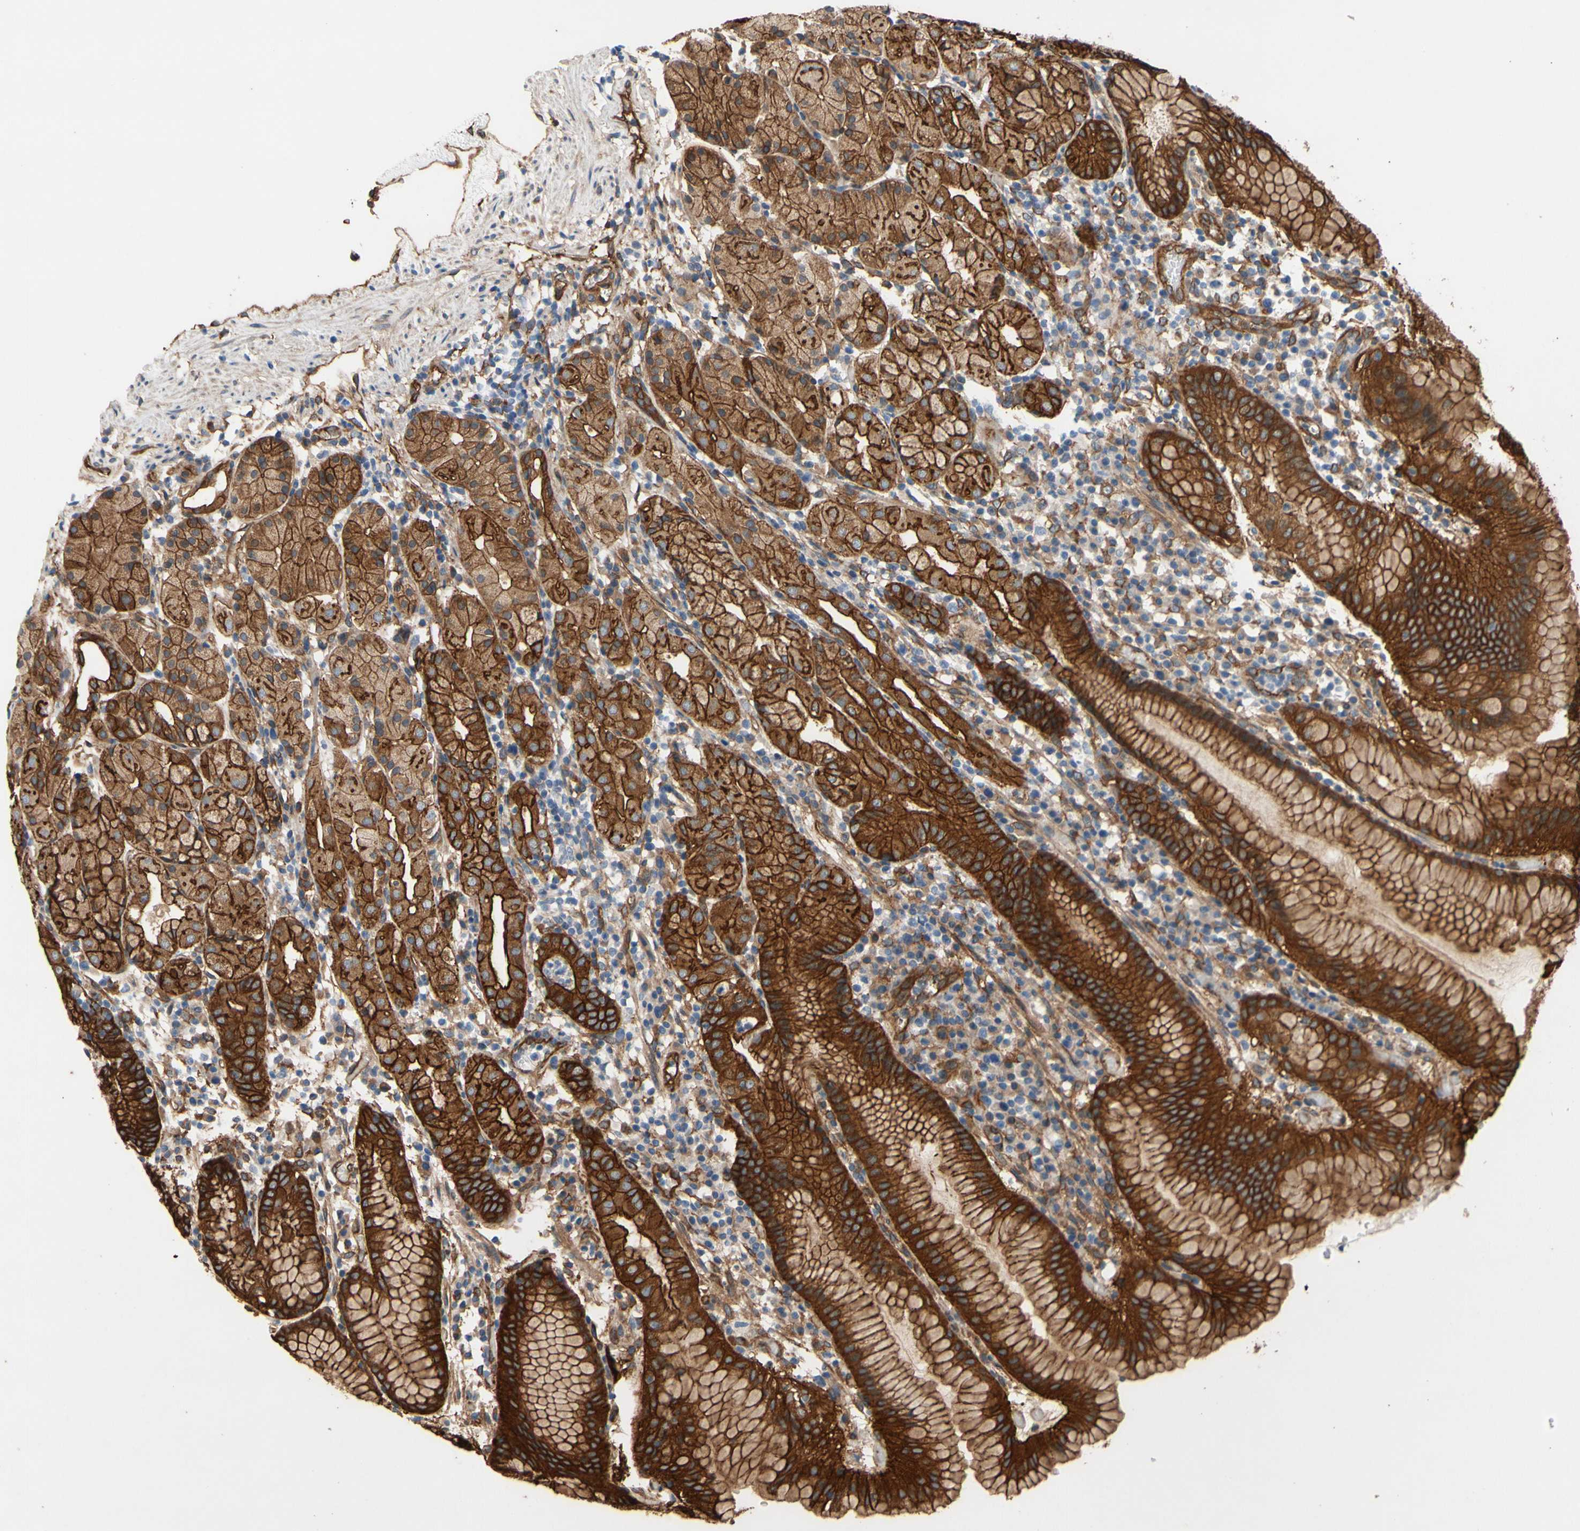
{"staining": {"intensity": "strong", "quantity": ">75%", "location": "cytoplasmic/membranous"}, "tissue": "stomach", "cell_type": "Glandular cells", "image_type": "normal", "snomed": [{"axis": "morphology", "description": "Normal tissue, NOS"}, {"axis": "topography", "description": "Stomach"}, {"axis": "topography", "description": "Stomach, lower"}], "caption": "DAB immunohistochemical staining of benign stomach demonstrates strong cytoplasmic/membranous protein staining in approximately >75% of glandular cells. The protein is stained brown, and the nuclei are stained in blue (DAB IHC with brightfield microscopy, high magnification).", "gene": "CTTNBP2", "patient": {"sex": "female", "age": 75}}